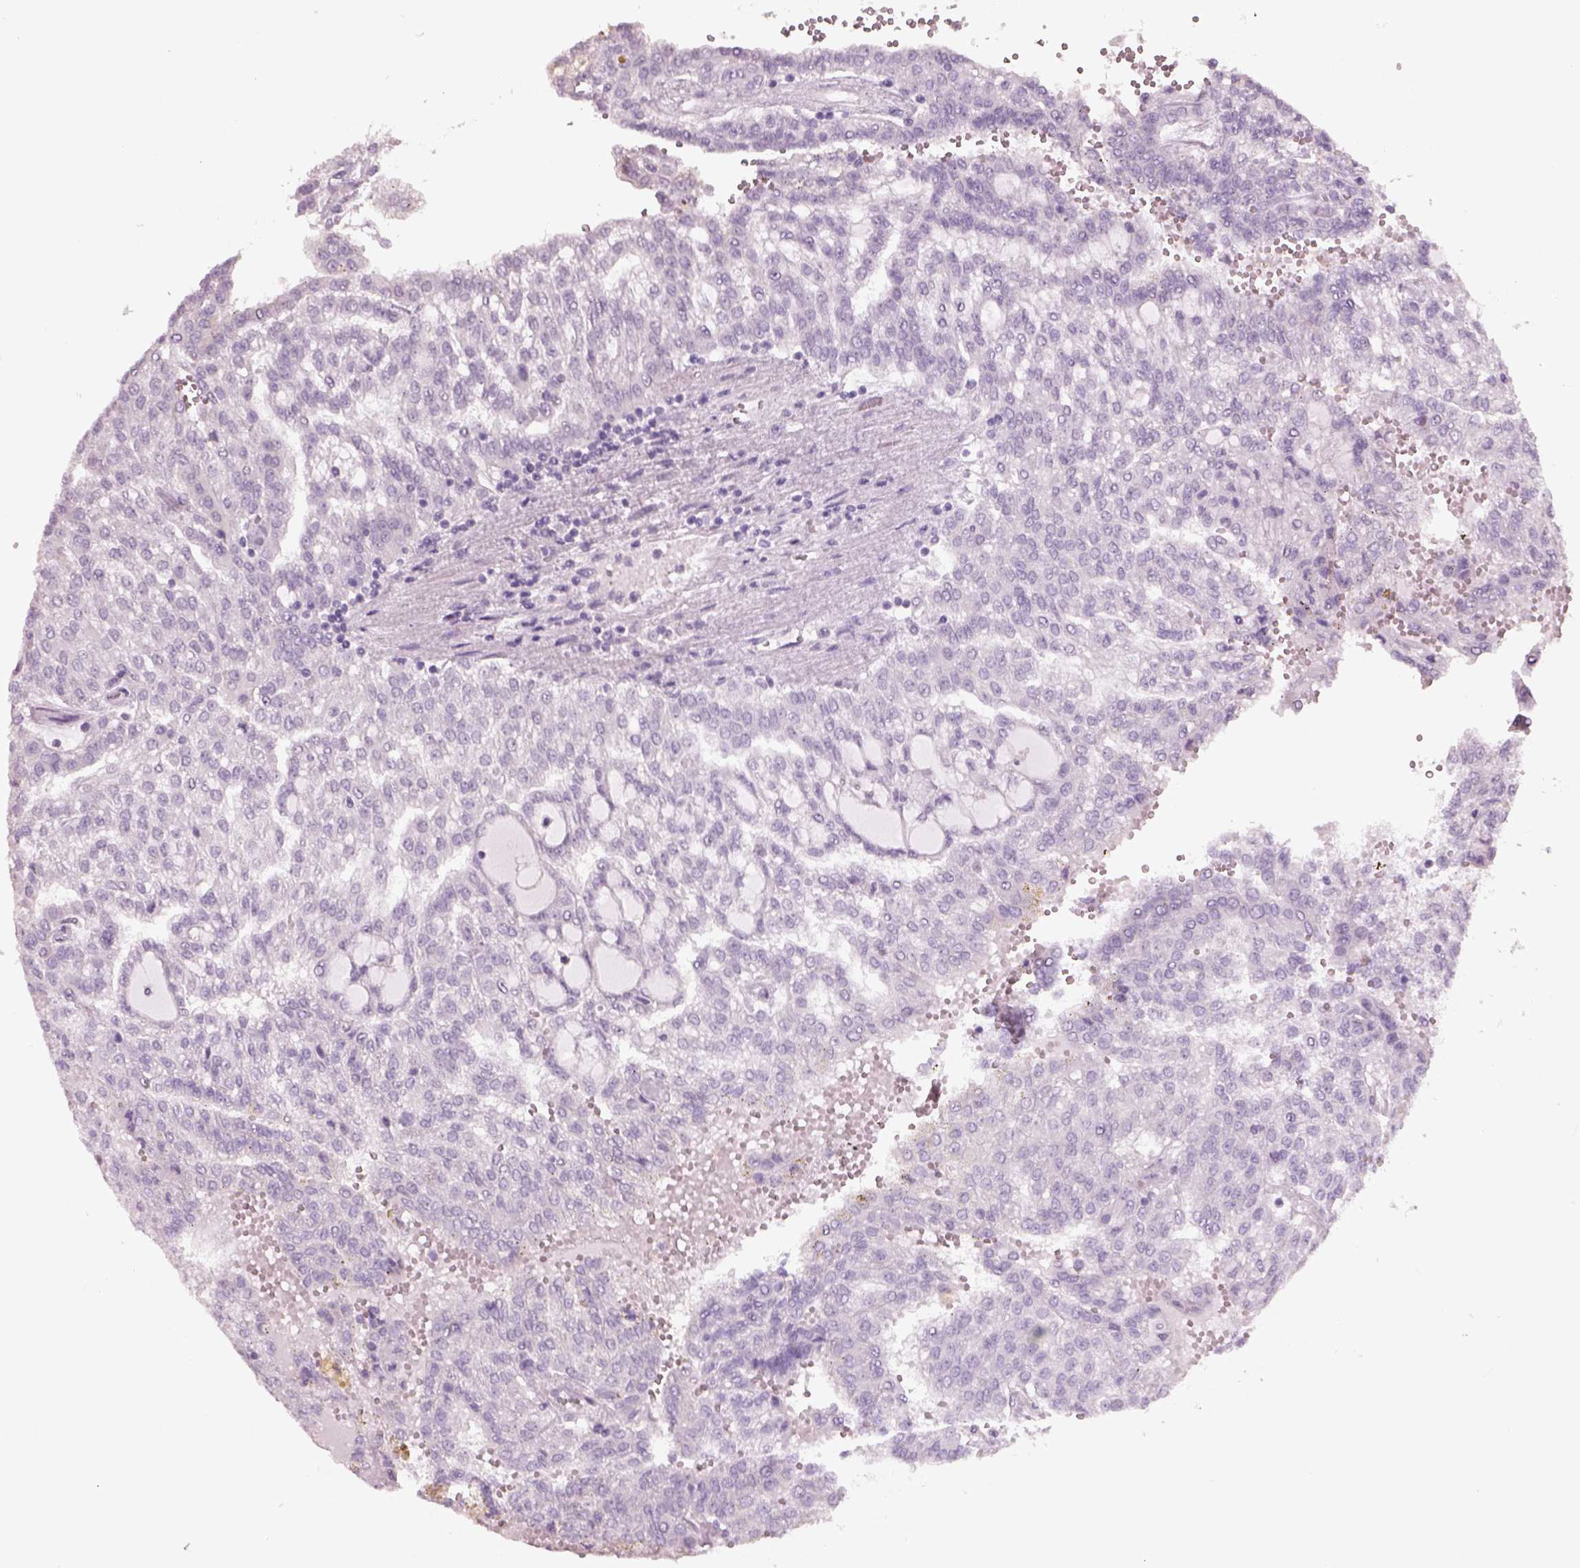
{"staining": {"intensity": "negative", "quantity": "none", "location": "none"}, "tissue": "renal cancer", "cell_type": "Tumor cells", "image_type": "cancer", "snomed": [{"axis": "morphology", "description": "Adenocarcinoma, NOS"}, {"axis": "topography", "description": "Kidney"}], "caption": "An IHC micrograph of renal cancer is shown. There is no staining in tumor cells of renal cancer. (Immunohistochemistry, brightfield microscopy, high magnification).", "gene": "SLC6A2", "patient": {"sex": "male", "age": 63}}